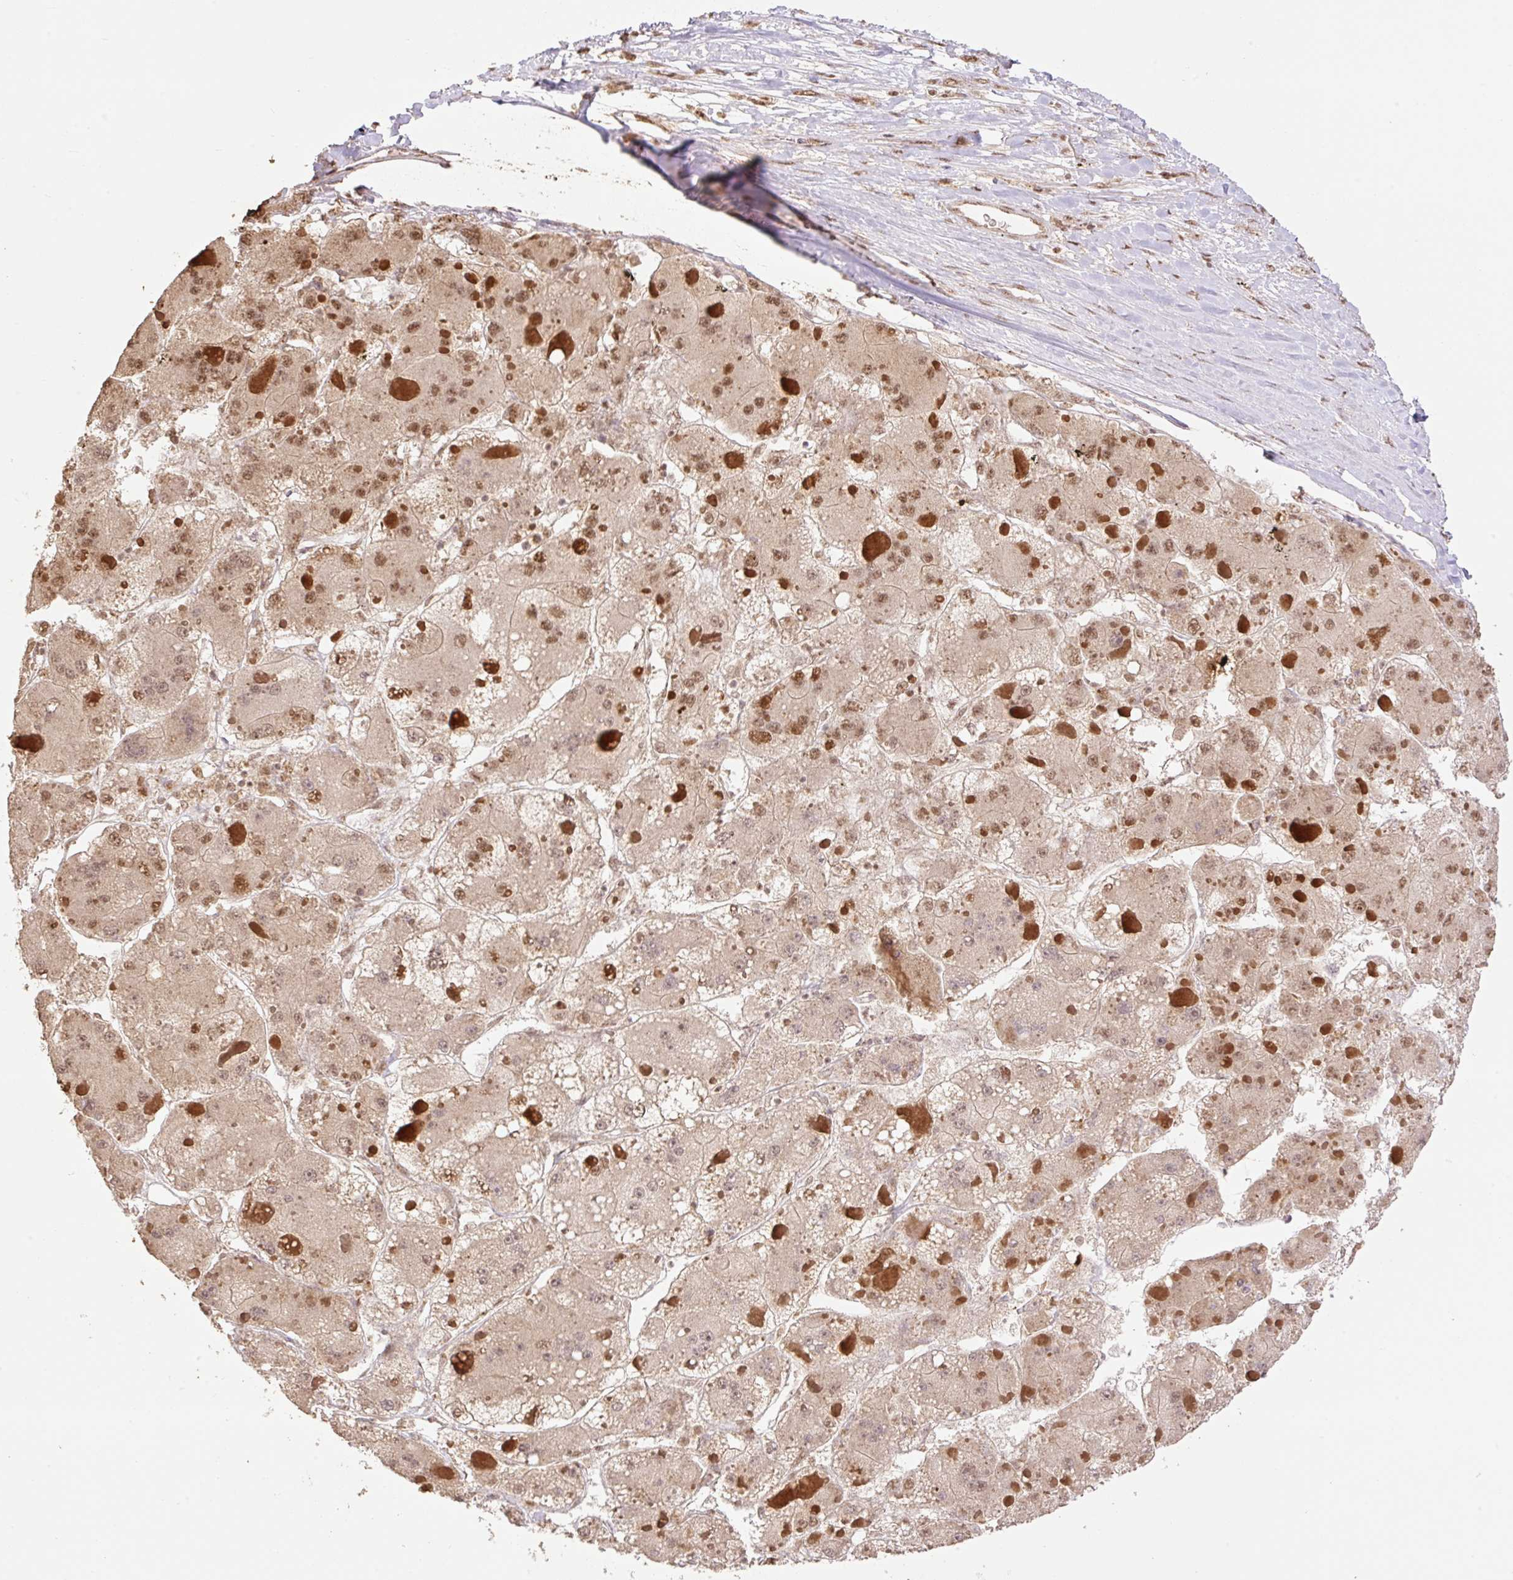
{"staining": {"intensity": "moderate", "quantity": ">75%", "location": "nuclear"}, "tissue": "liver cancer", "cell_type": "Tumor cells", "image_type": "cancer", "snomed": [{"axis": "morphology", "description": "Carcinoma, Hepatocellular, NOS"}, {"axis": "topography", "description": "Liver"}], "caption": "This is a photomicrograph of IHC staining of hepatocellular carcinoma (liver), which shows moderate positivity in the nuclear of tumor cells.", "gene": "VPS25", "patient": {"sex": "female", "age": 73}}